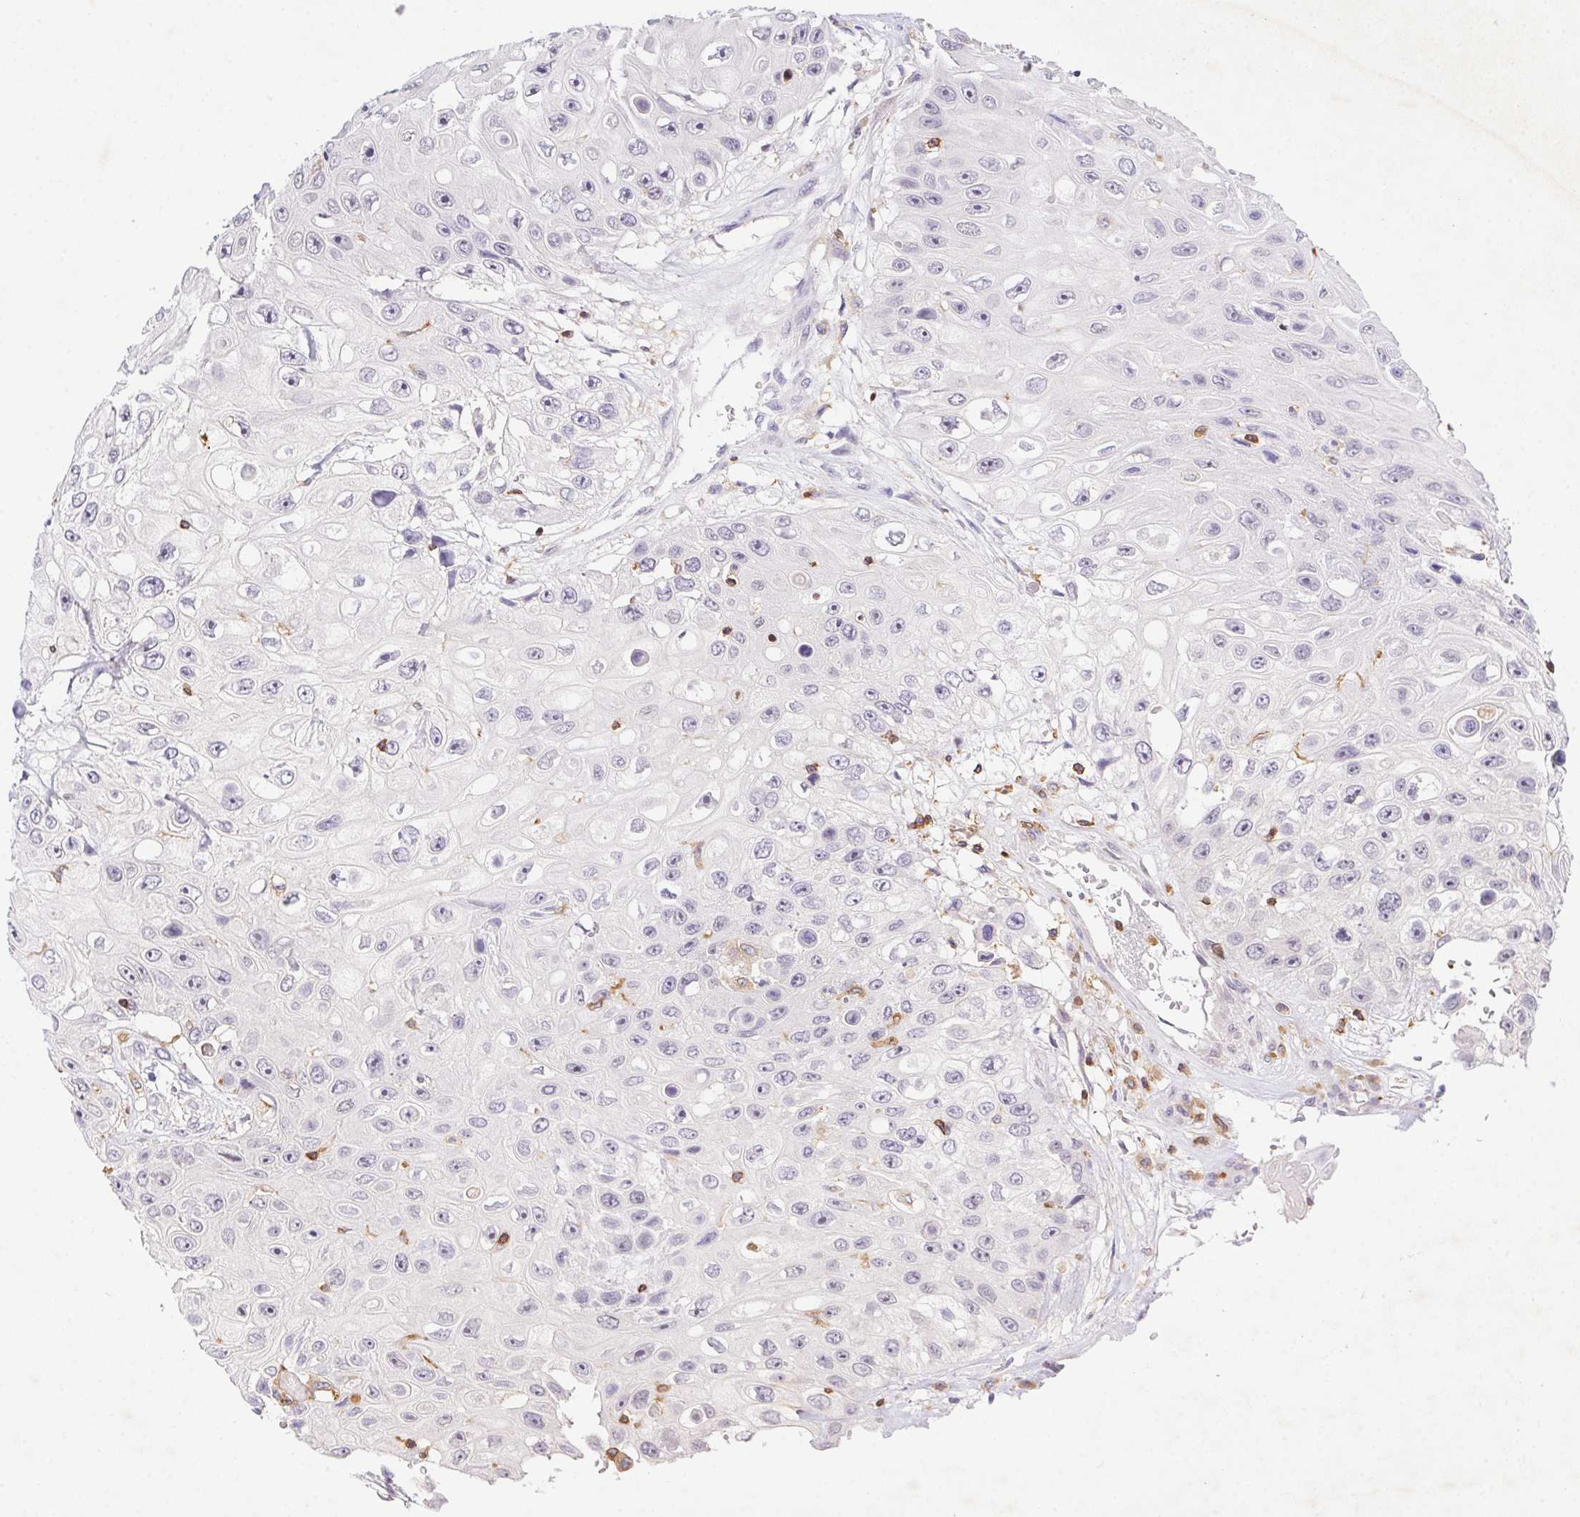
{"staining": {"intensity": "negative", "quantity": "none", "location": "none"}, "tissue": "skin cancer", "cell_type": "Tumor cells", "image_type": "cancer", "snomed": [{"axis": "morphology", "description": "Squamous cell carcinoma, NOS"}, {"axis": "topography", "description": "Skin"}], "caption": "The micrograph demonstrates no staining of tumor cells in skin squamous cell carcinoma.", "gene": "APBB1IP", "patient": {"sex": "male", "age": 82}}